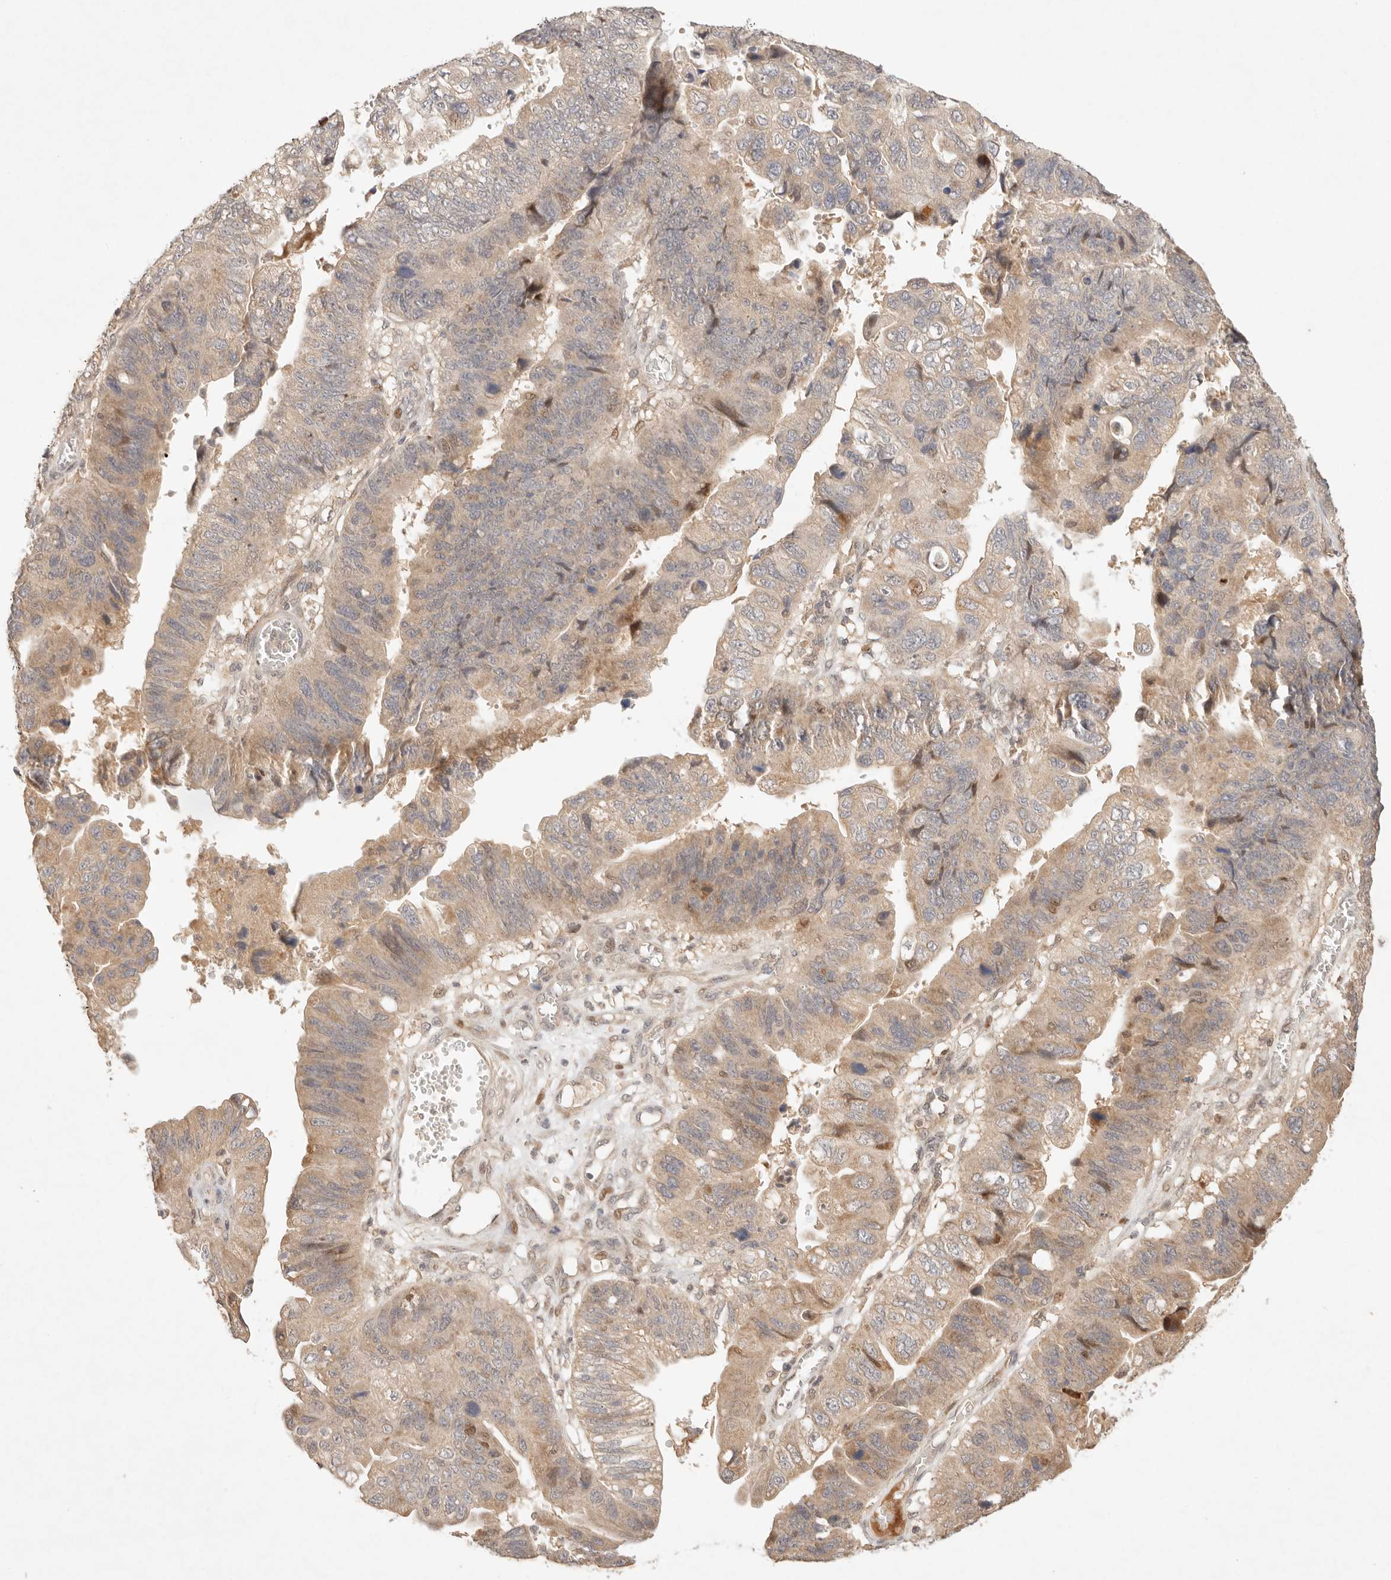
{"staining": {"intensity": "weak", "quantity": ">75%", "location": "cytoplasmic/membranous"}, "tissue": "stomach cancer", "cell_type": "Tumor cells", "image_type": "cancer", "snomed": [{"axis": "morphology", "description": "Adenocarcinoma, NOS"}, {"axis": "topography", "description": "Stomach"}], "caption": "Brown immunohistochemical staining in stomach cancer (adenocarcinoma) exhibits weak cytoplasmic/membranous positivity in approximately >75% of tumor cells.", "gene": "PHLDA3", "patient": {"sex": "male", "age": 59}}